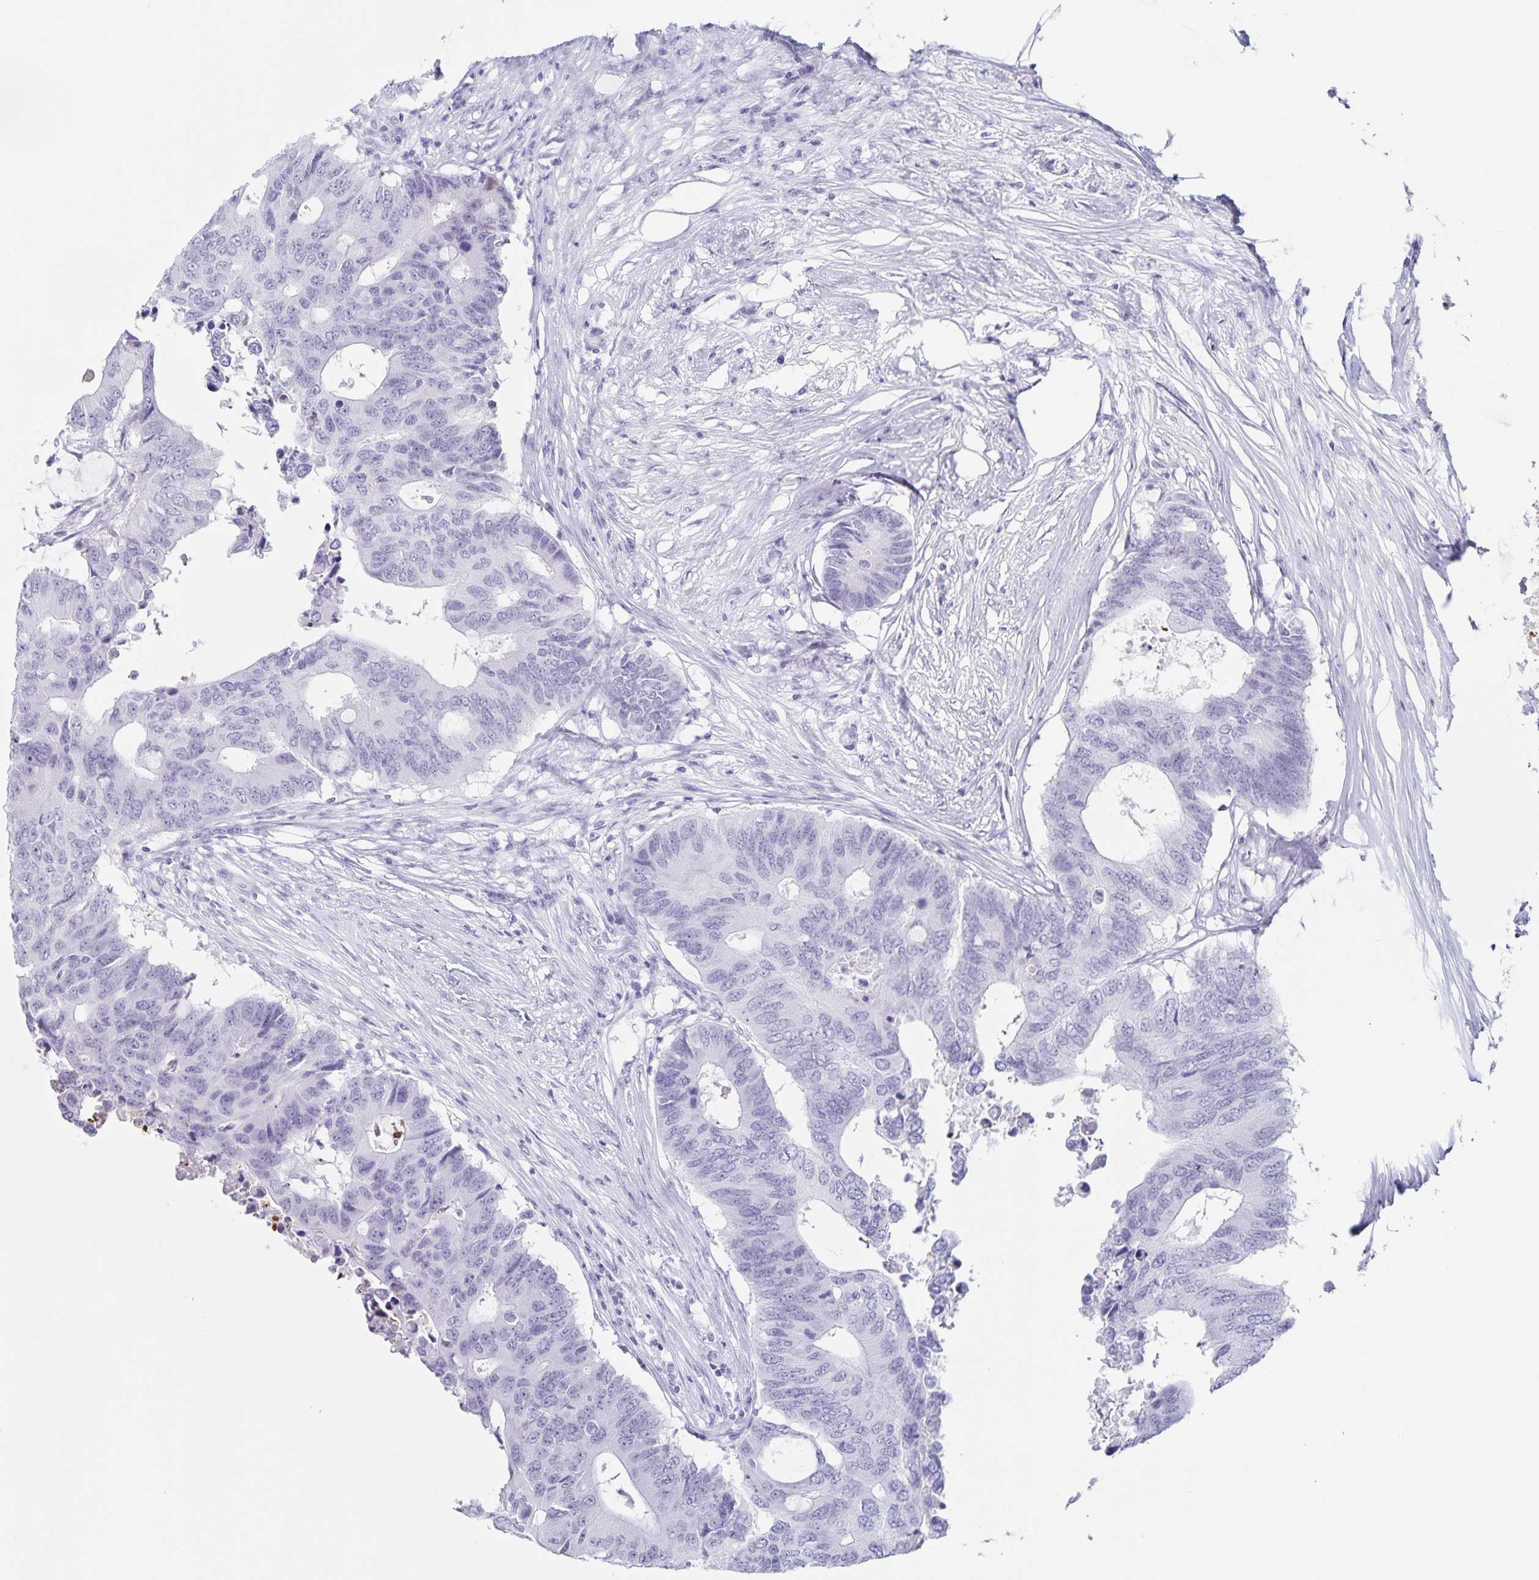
{"staining": {"intensity": "negative", "quantity": "none", "location": "none"}, "tissue": "colorectal cancer", "cell_type": "Tumor cells", "image_type": "cancer", "snomed": [{"axis": "morphology", "description": "Adenocarcinoma, NOS"}, {"axis": "topography", "description": "Colon"}], "caption": "Histopathology image shows no protein positivity in tumor cells of colorectal adenocarcinoma tissue.", "gene": "LCE6A", "patient": {"sex": "male", "age": 71}}